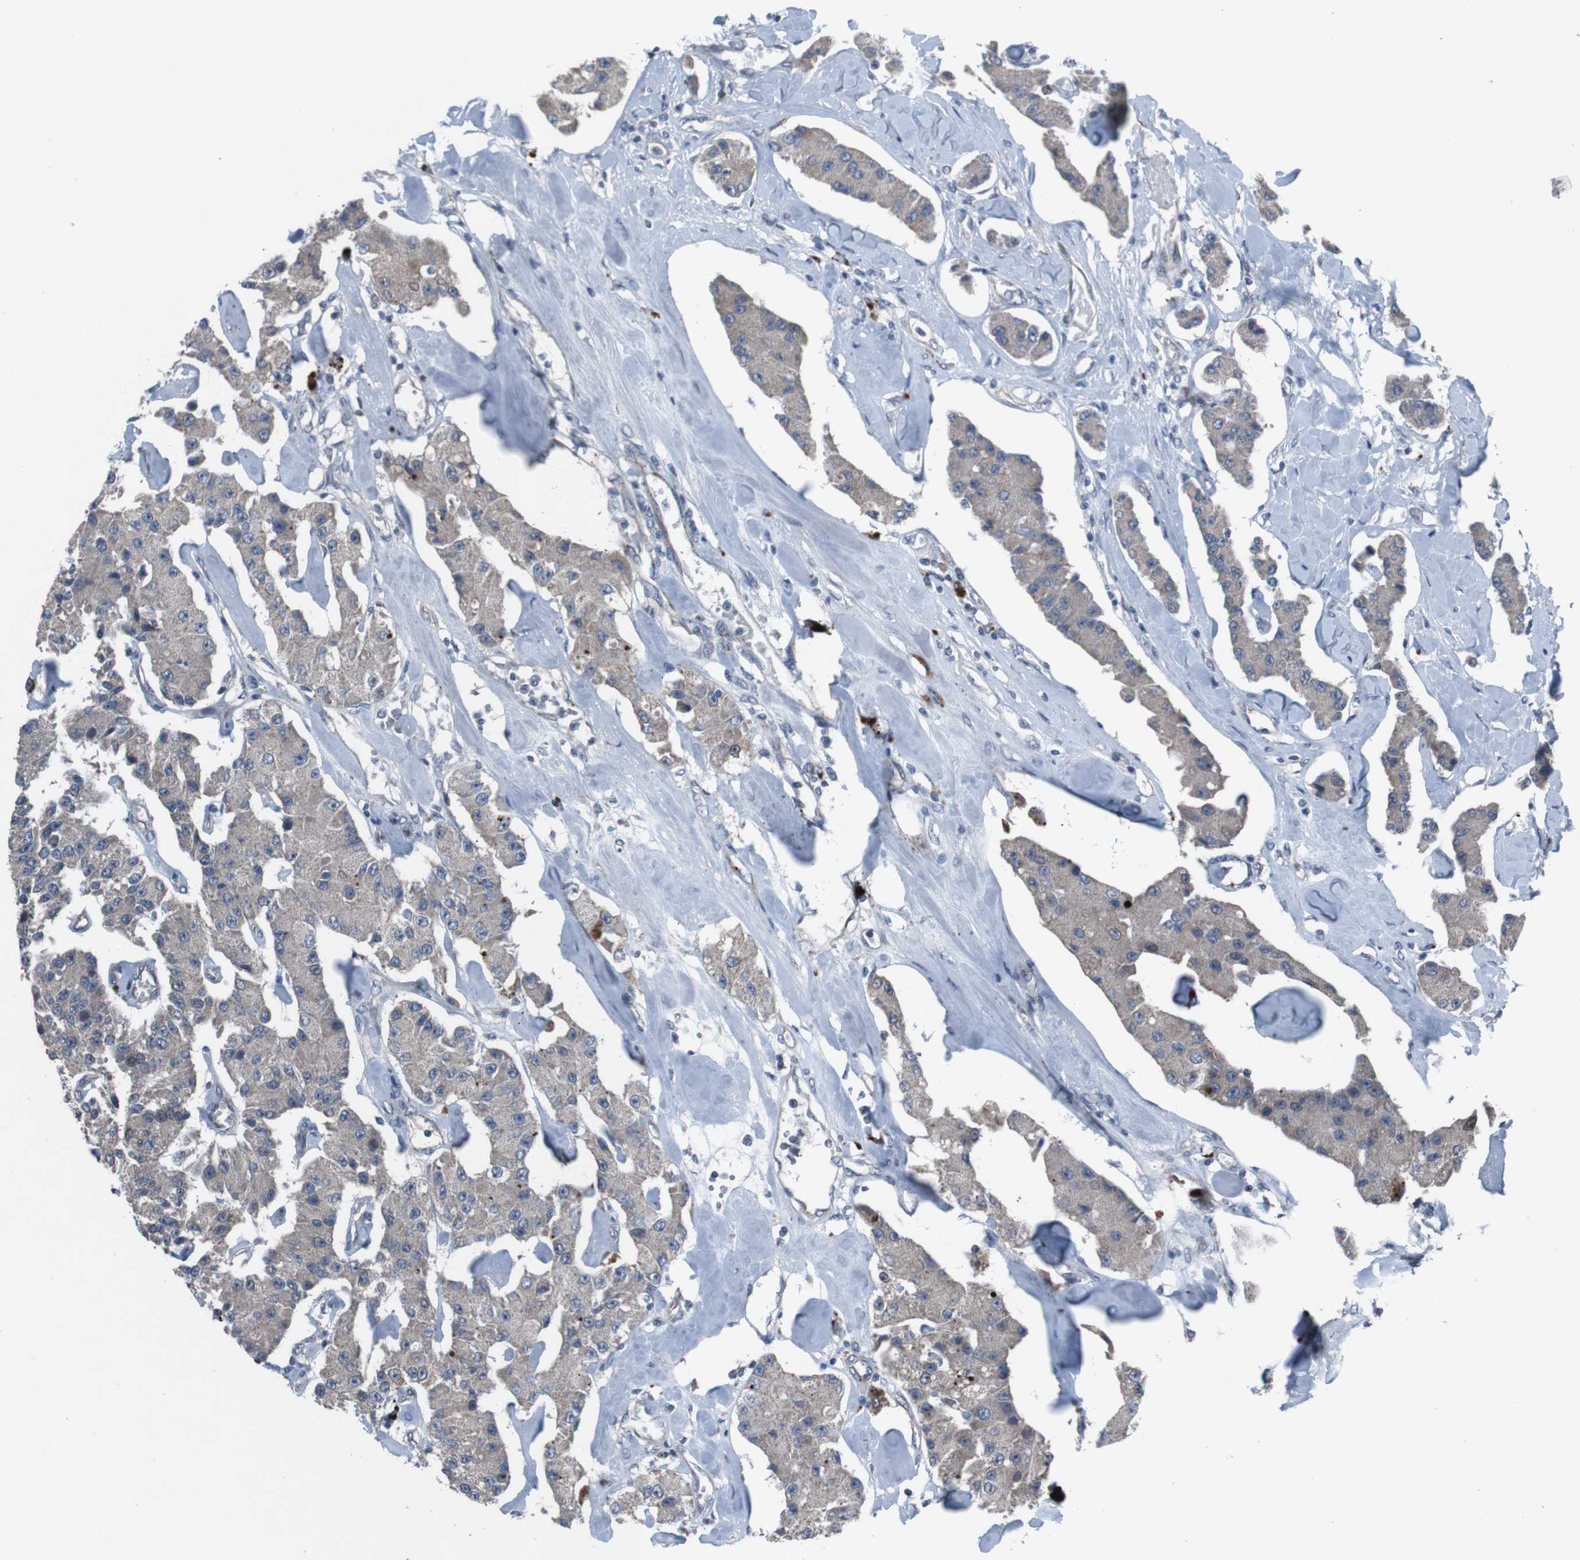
{"staining": {"intensity": "weak", "quantity": ">75%", "location": "cytoplasmic/membranous"}, "tissue": "carcinoid", "cell_type": "Tumor cells", "image_type": "cancer", "snomed": [{"axis": "morphology", "description": "Carcinoid, malignant, NOS"}, {"axis": "topography", "description": "Pancreas"}], "caption": "A low amount of weak cytoplasmic/membranous expression is identified in approximately >75% of tumor cells in carcinoid (malignant) tissue.", "gene": "EFNA5", "patient": {"sex": "male", "age": 41}}